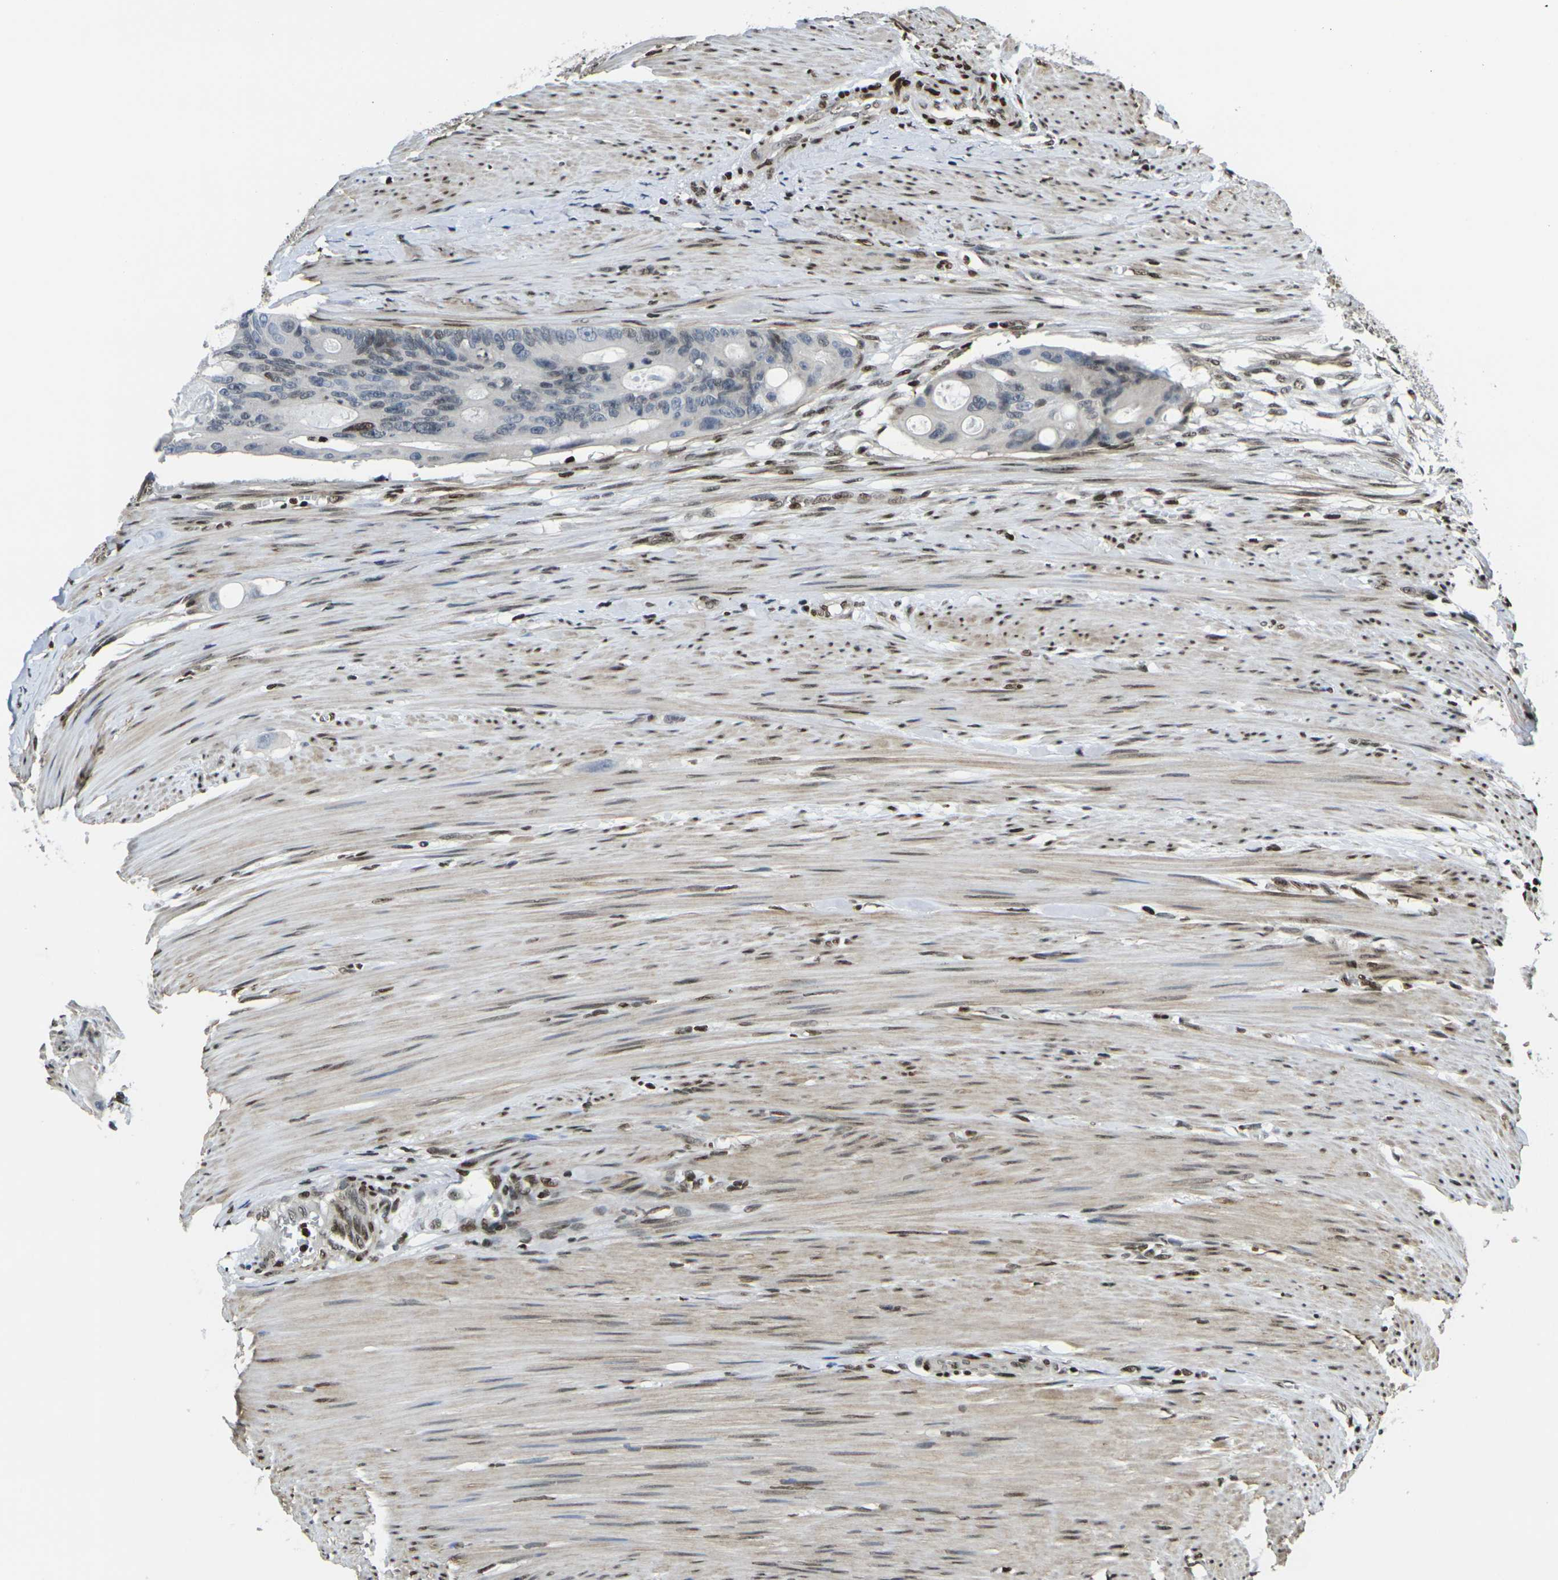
{"staining": {"intensity": "moderate", "quantity": "<25%", "location": "nuclear"}, "tissue": "colorectal cancer", "cell_type": "Tumor cells", "image_type": "cancer", "snomed": [{"axis": "morphology", "description": "Adenocarcinoma, NOS"}, {"axis": "topography", "description": "Colon"}], "caption": "A micrograph showing moderate nuclear positivity in approximately <25% of tumor cells in colorectal cancer (adenocarcinoma), as visualized by brown immunohistochemical staining.", "gene": "H1-10", "patient": {"sex": "female", "age": 57}}